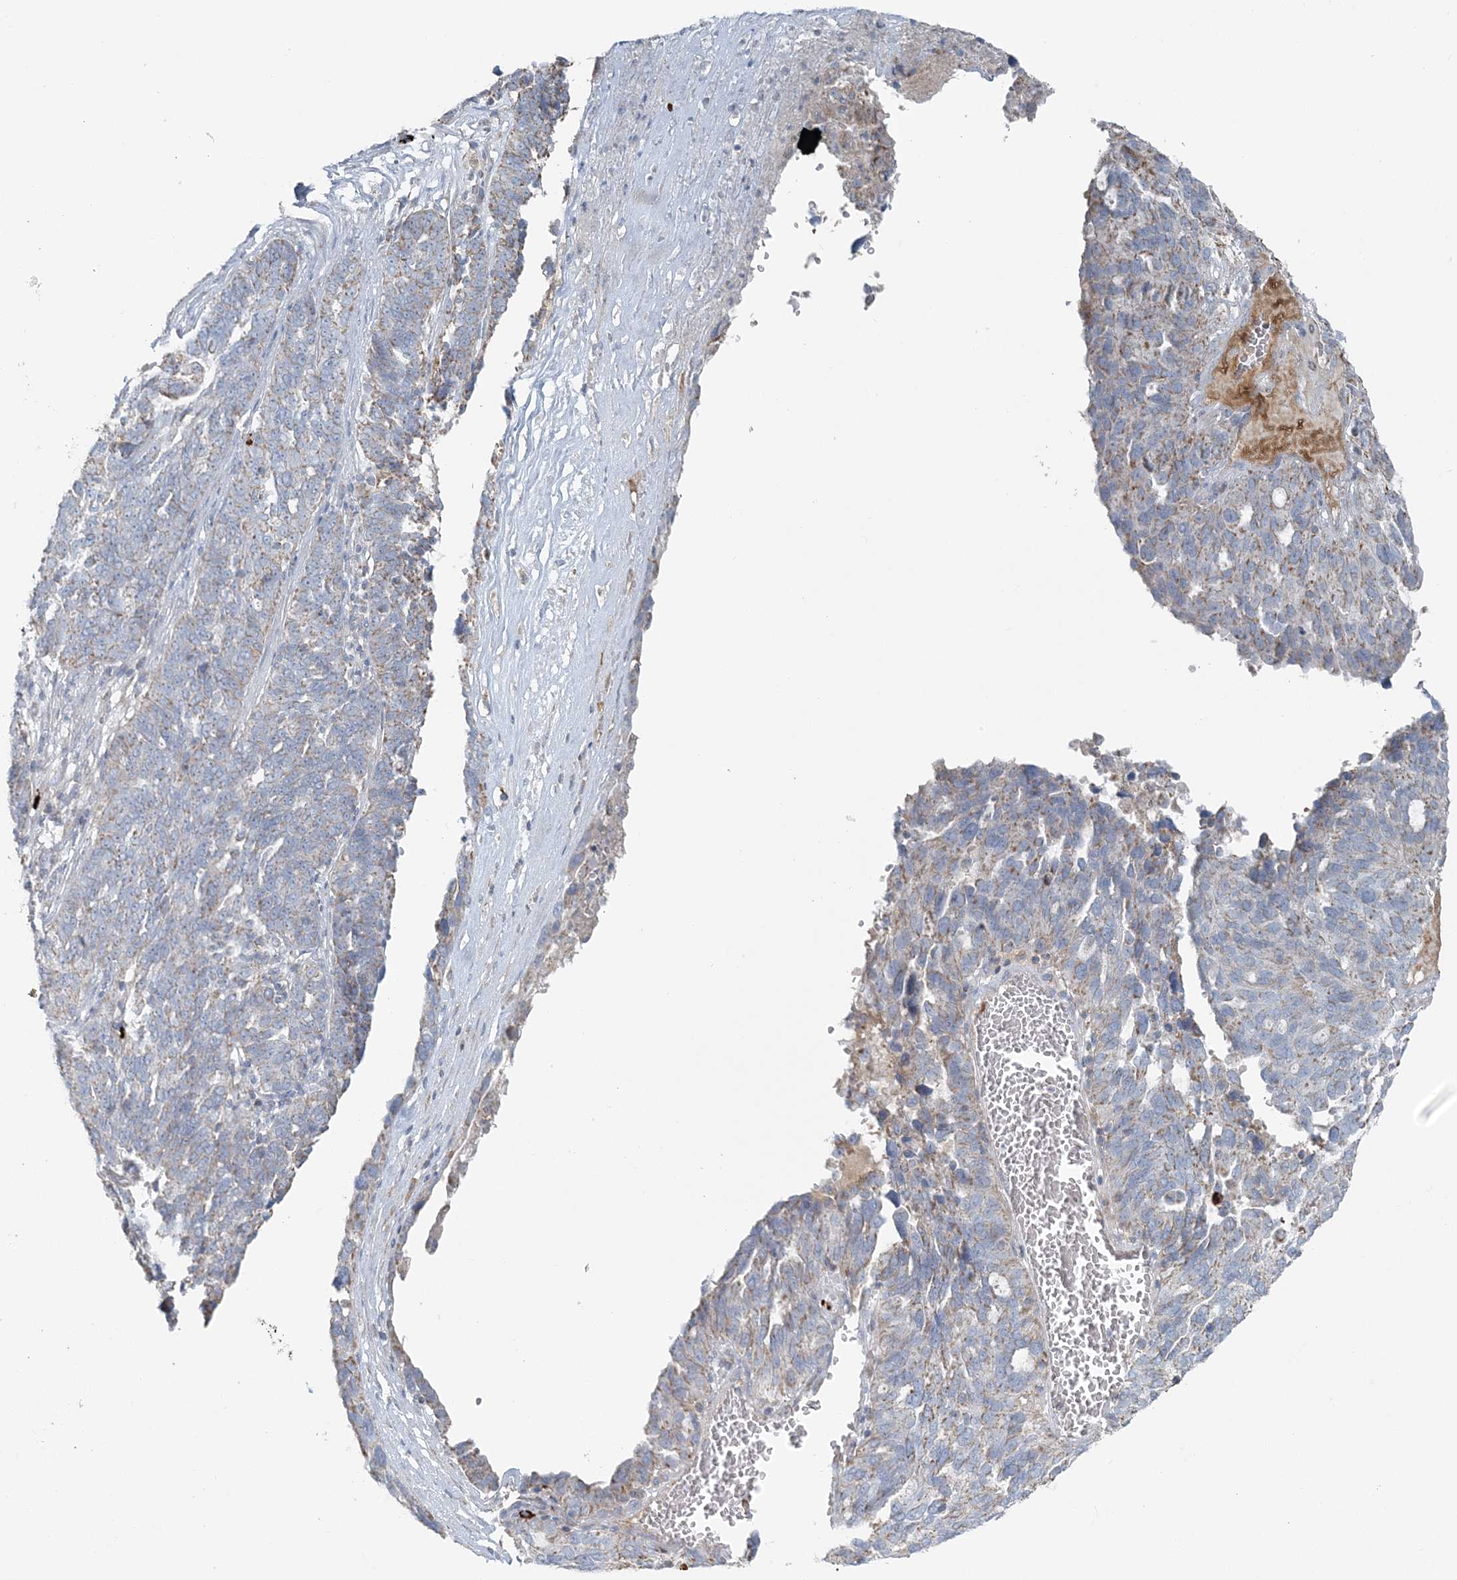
{"staining": {"intensity": "weak", "quantity": "25%-75%", "location": "cytoplasmic/membranous"}, "tissue": "ovarian cancer", "cell_type": "Tumor cells", "image_type": "cancer", "snomed": [{"axis": "morphology", "description": "Cystadenocarcinoma, serous, NOS"}, {"axis": "topography", "description": "Ovary"}], "caption": "Ovarian cancer (serous cystadenocarcinoma) tissue exhibits weak cytoplasmic/membranous expression in about 25%-75% of tumor cells", "gene": "SLC22A16", "patient": {"sex": "female", "age": 59}}